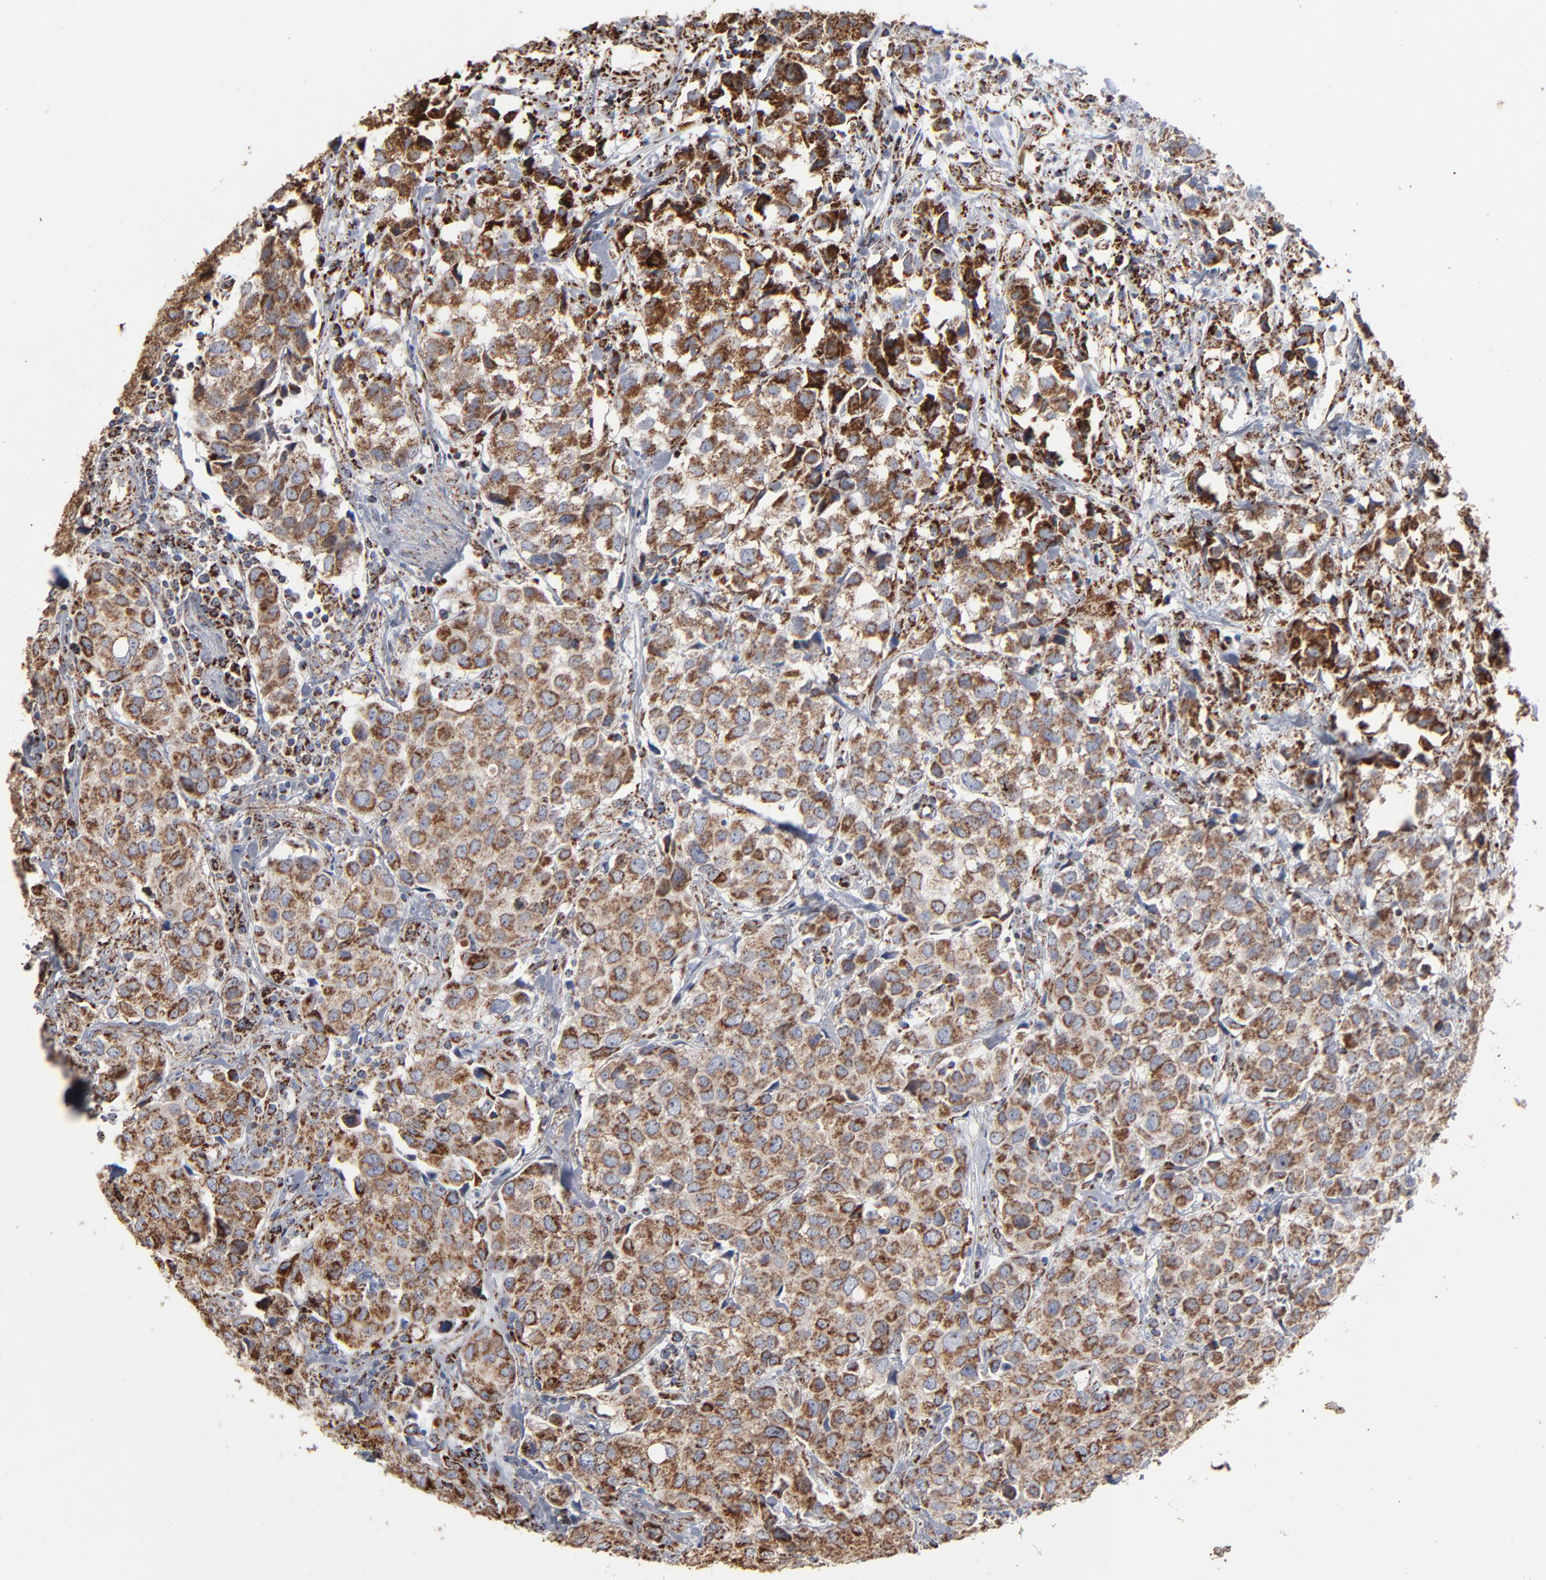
{"staining": {"intensity": "strong", "quantity": ">75%", "location": "cytoplasmic/membranous"}, "tissue": "urothelial cancer", "cell_type": "Tumor cells", "image_type": "cancer", "snomed": [{"axis": "morphology", "description": "Urothelial carcinoma, High grade"}, {"axis": "topography", "description": "Urinary bladder"}], "caption": "Urothelial cancer was stained to show a protein in brown. There is high levels of strong cytoplasmic/membranous expression in about >75% of tumor cells.", "gene": "UQCRC1", "patient": {"sex": "female", "age": 75}}